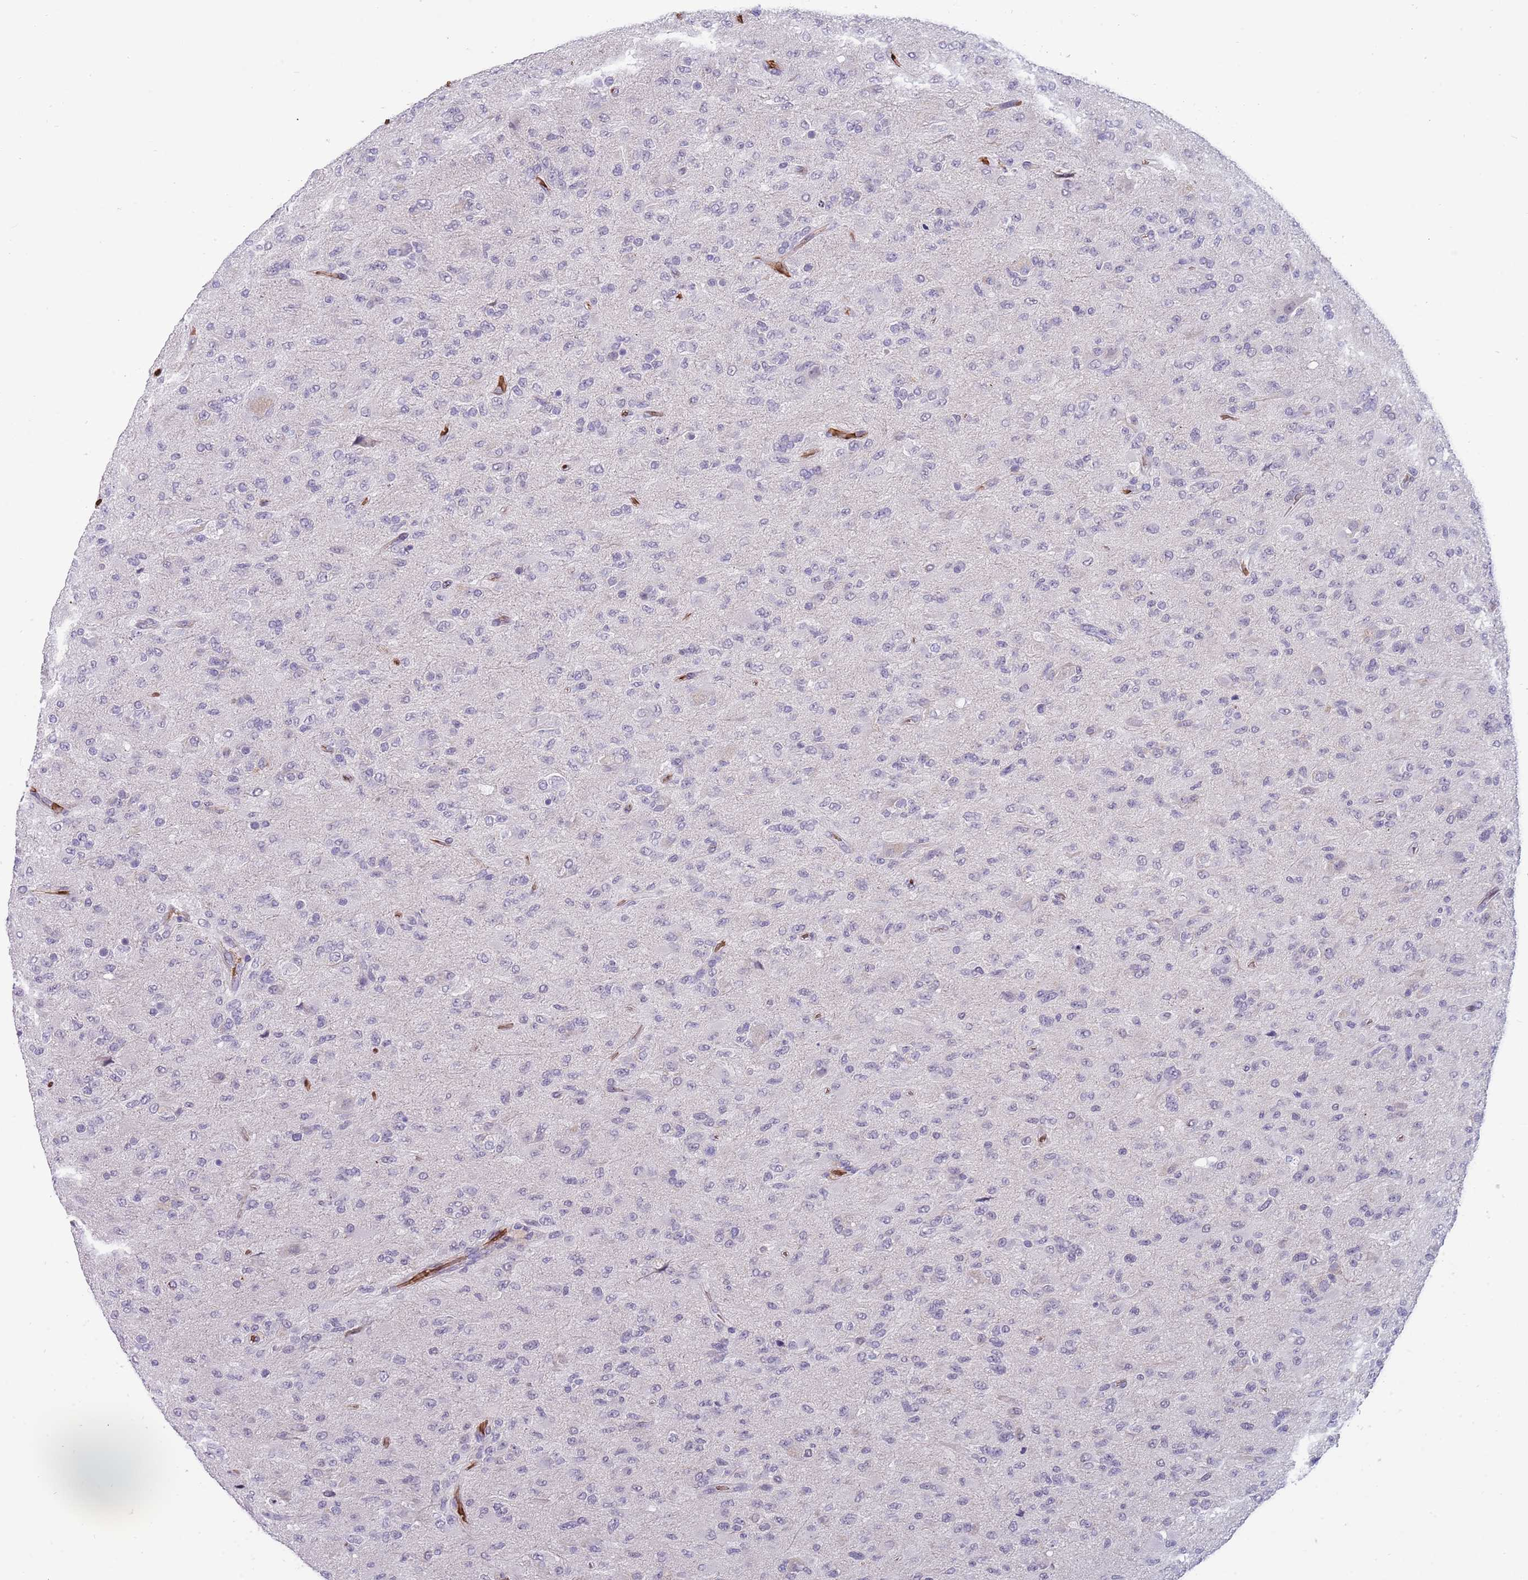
{"staining": {"intensity": "negative", "quantity": "none", "location": "none"}, "tissue": "glioma", "cell_type": "Tumor cells", "image_type": "cancer", "snomed": [{"axis": "morphology", "description": "Glioma, malignant, Low grade"}, {"axis": "topography", "description": "Brain"}], "caption": "Immunohistochemistry (IHC) photomicrograph of malignant glioma (low-grade) stained for a protein (brown), which shows no staining in tumor cells. (Stains: DAB IHC with hematoxylin counter stain, Microscopy: brightfield microscopy at high magnification).", "gene": "LYPD6B", "patient": {"sex": "male", "age": 65}}